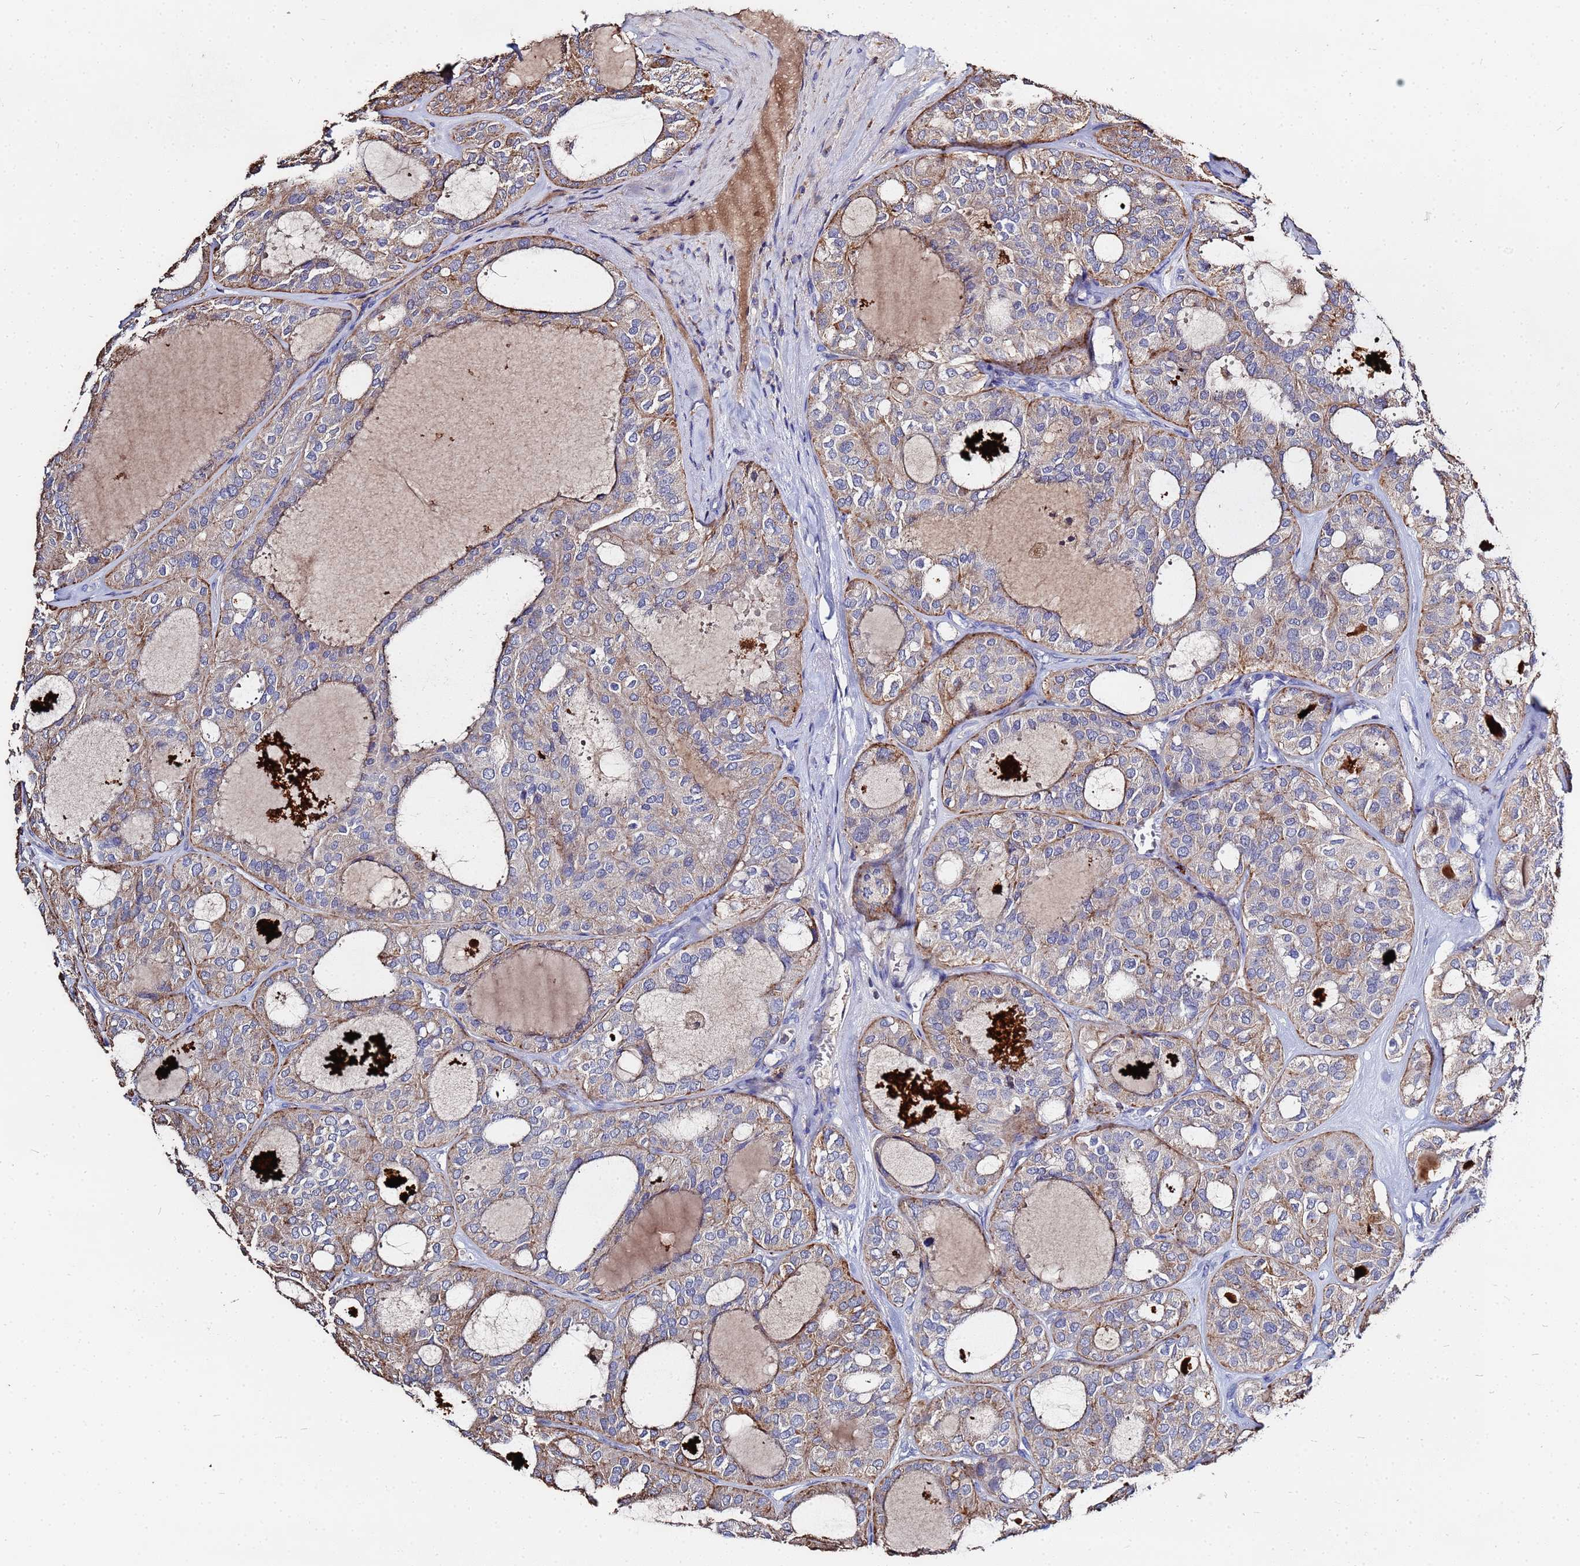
{"staining": {"intensity": "moderate", "quantity": "25%-75%", "location": "cytoplasmic/membranous"}, "tissue": "thyroid cancer", "cell_type": "Tumor cells", "image_type": "cancer", "snomed": [{"axis": "morphology", "description": "Follicular adenoma carcinoma, NOS"}, {"axis": "topography", "description": "Thyroid gland"}], "caption": "This histopathology image exhibits immunohistochemistry staining of thyroid follicular adenoma carcinoma, with medium moderate cytoplasmic/membranous positivity in approximately 25%-75% of tumor cells.", "gene": "TCP10L", "patient": {"sex": "male", "age": 75}}